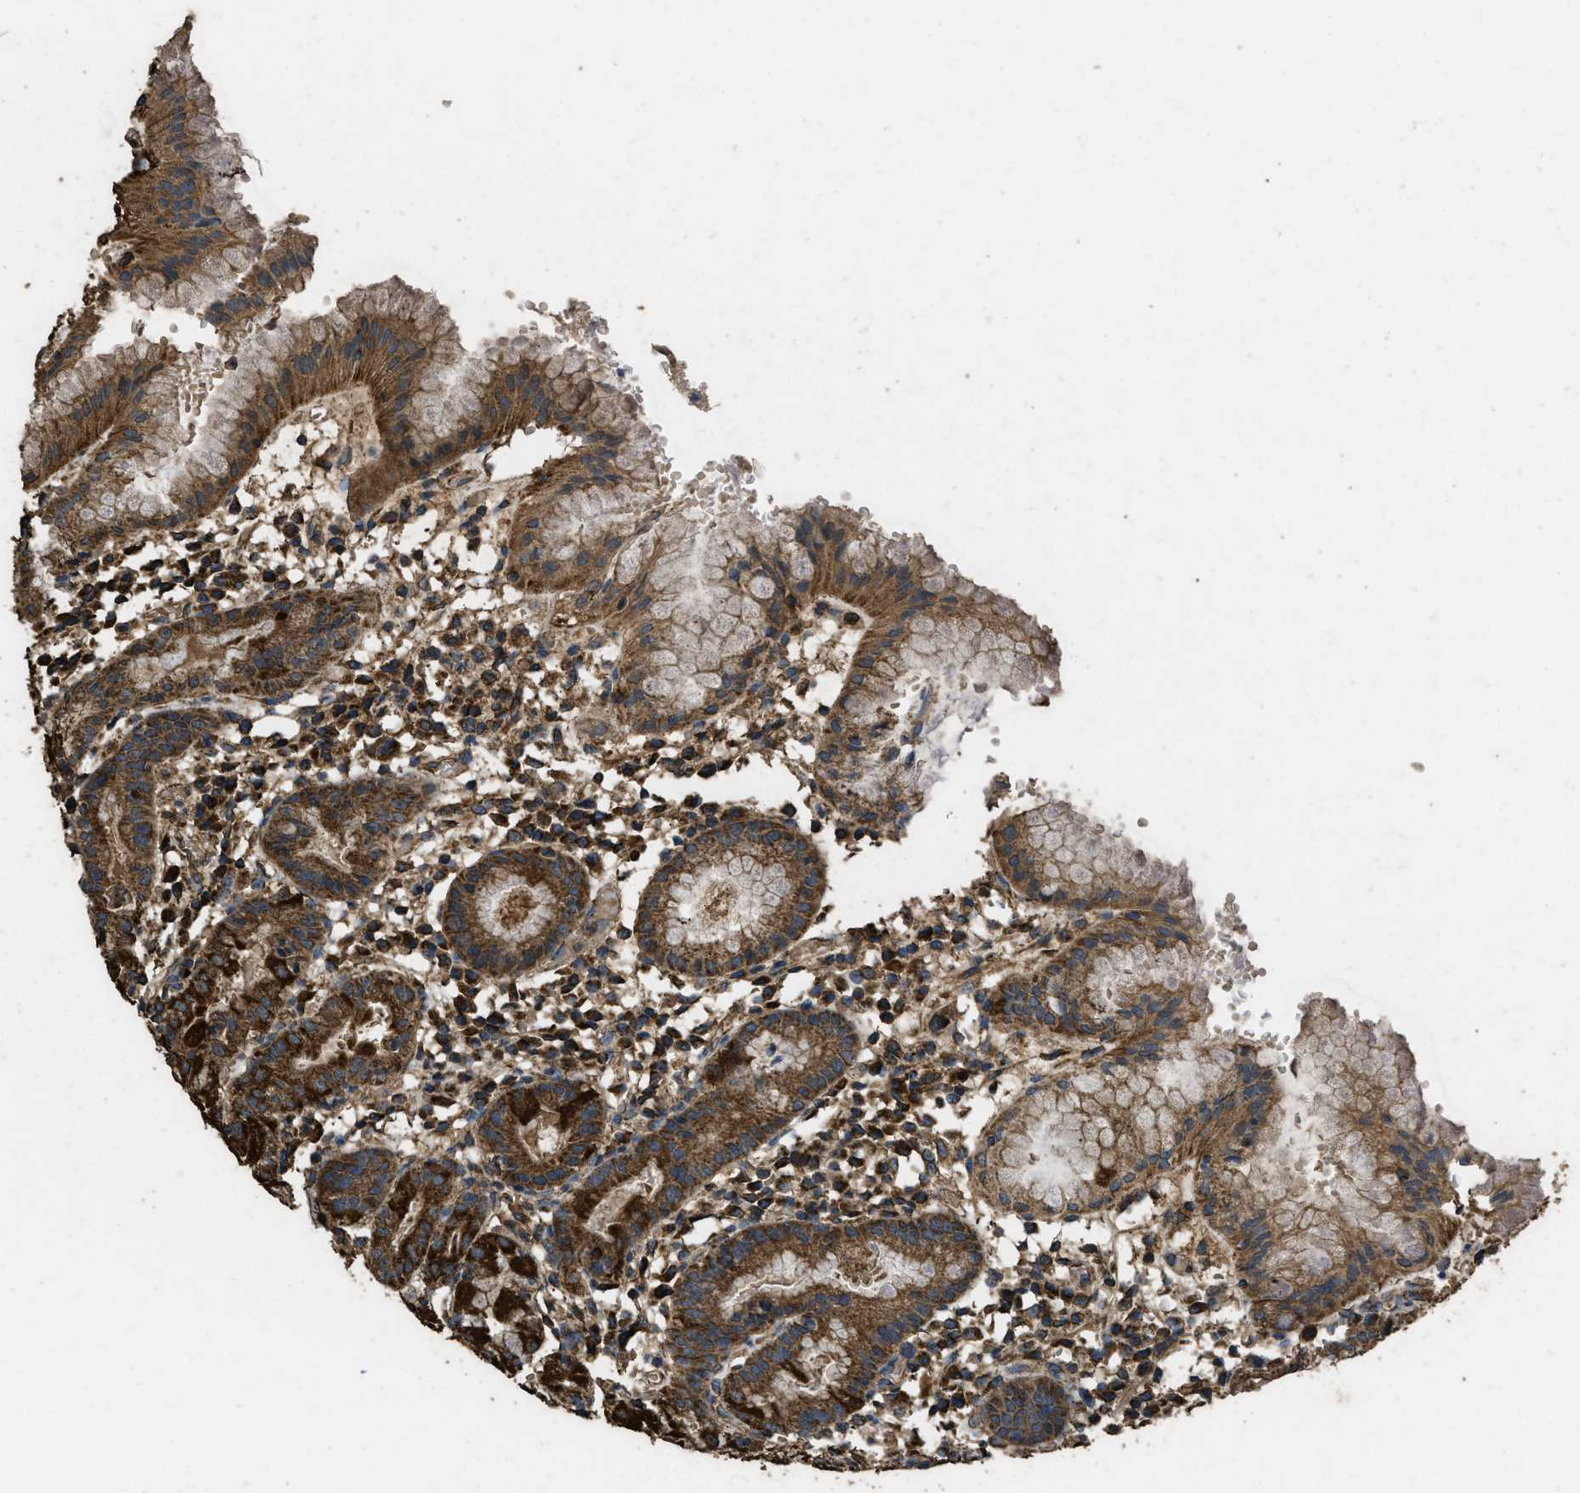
{"staining": {"intensity": "strong", "quantity": ">75%", "location": "cytoplasmic/membranous"}, "tissue": "stomach", "cell_type": "Glandular cells", "image_type": "normal", "snomed": [{"axis": "morphology", "description": "Normal tissue, NOS"}, {"axis": "topography", "description": "Stomach"}, {"axis": "topography", "description": "Stomach, lower"}], "caption": "Immunohistochemical staining of benign stomach demonstrates strong cytoplasmic/membranous protein positivity in about >75% of glandular cells. Immunohistochemistry (ihc) stains the protein of interest in brown and the nuclei are stained blue.", "gene": "CYRIA", "patient": {"sex": "female", "age": 75}}